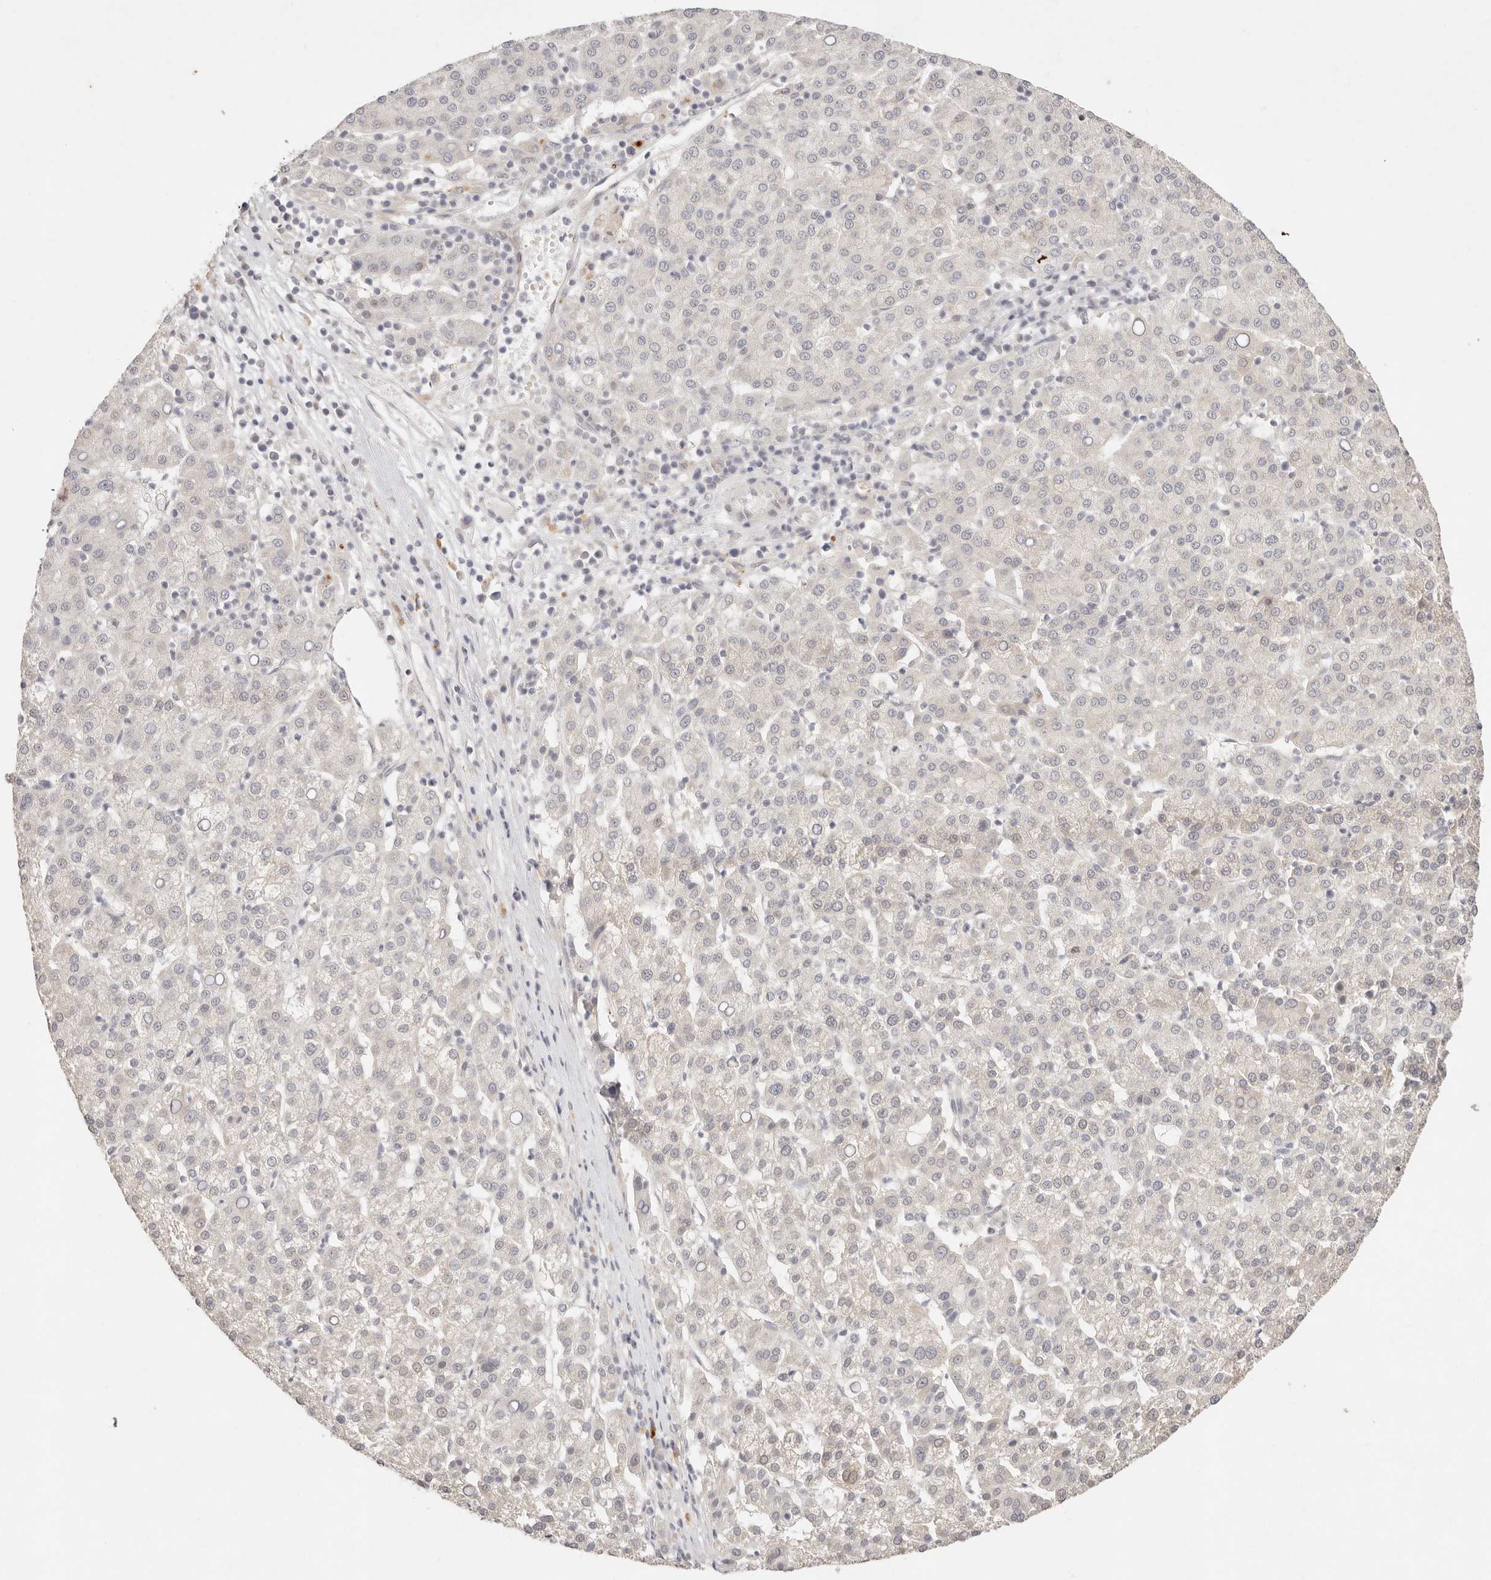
{"staining": {"intensity": "negative", "quantity": "none", "location": "none"}, "tissue": "liver cancer", "cell_type": "Tumor cells", "image_type": "cancer", "snomed": [{"axis": "morphology", "description": "Carcinoma, Hepatocellular, NOS"}, {"axis": "topography", "description": "Liver"}], "caption": "Photomicrograph shows no protein expression in tumor cells of liver hepatocellular carcinoma tissue.", "gene": "GPR156", "patient": {"sex": "female", "age": 58}}